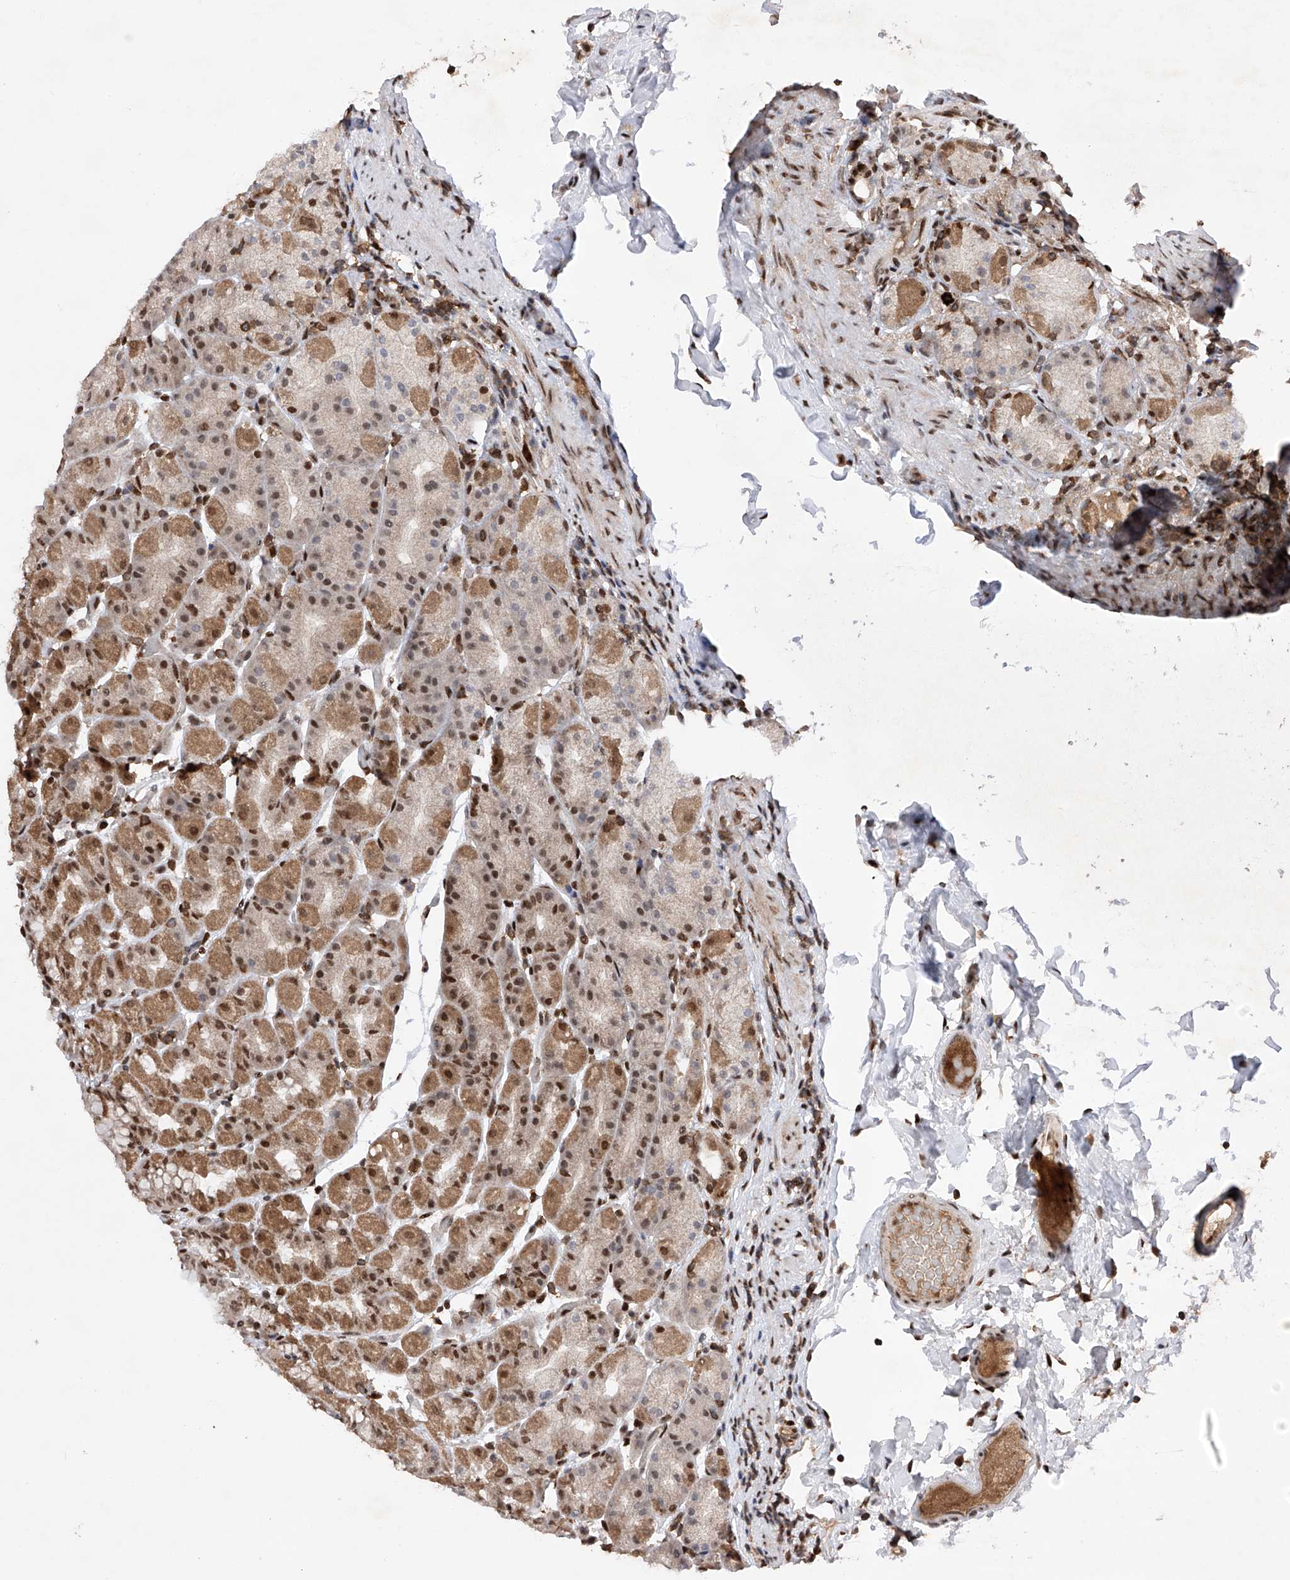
{"staining": {"intensity": "moderate", "quantity": ">75%", "location": "cytoplasmic/membranous,nuclear"}, "tissue": "stomach", "cell_type": "Glandular cells", "image_type": "normal", "snomed": [{"axis": "morphology", "description": "Normal tissue, NOS"}, {"axis": "topography", "description": "Stomach, upper"}], "caption": "This photomicrograph reveals IHC staining of normal human stomach, with medium moderate cytoplasmic/membranous,nuclear expression in approximately >75% of glandular cells.", "gene": "ZNF280D", "patient": {"sex": "male", "age": 68}}